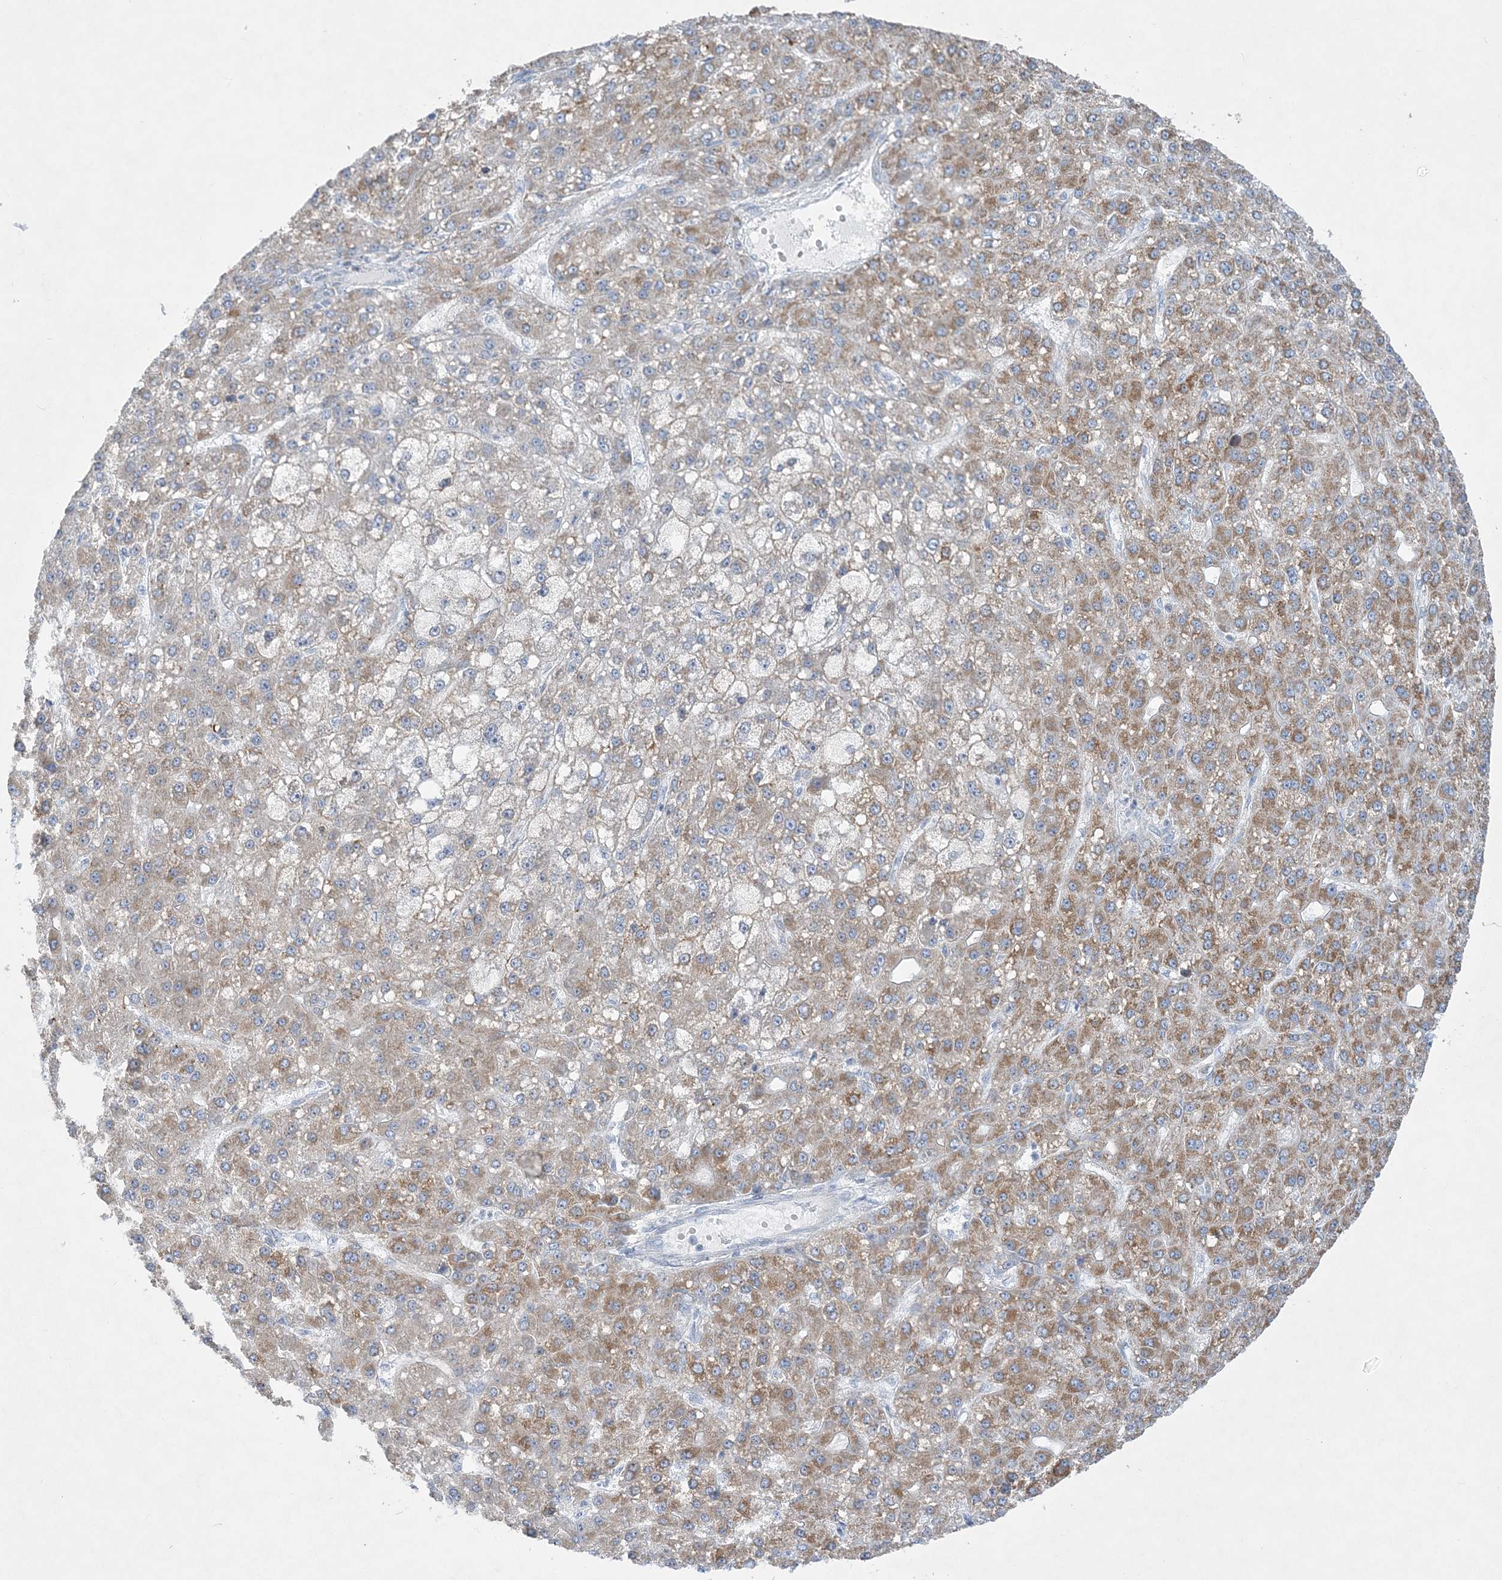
{"staining": {"intensity": "moderate", "quantity": "25%-75%", "location": "cytoplasmic/membranous"}, "tissue": "liver cancer", "cell_type": "Tumor cells", "image_type": "cancer", "snomed": [{"axis": "morphology", "description": "Carcinoma, Hepatocellular, NOS"}, {"axis": "topography", "description": "Liver"}], "caption": "Immunohistochemistry (IHC) histopathology image of human liver hepatocellular carcinoma stained for a protein (brown), which shows medium levels of moderate cytoplasmic/membranous staining in about 25%-75% of tumor cells.", "gene": "TBC1D7", "patient": {"sex": "male", "age": 67}}